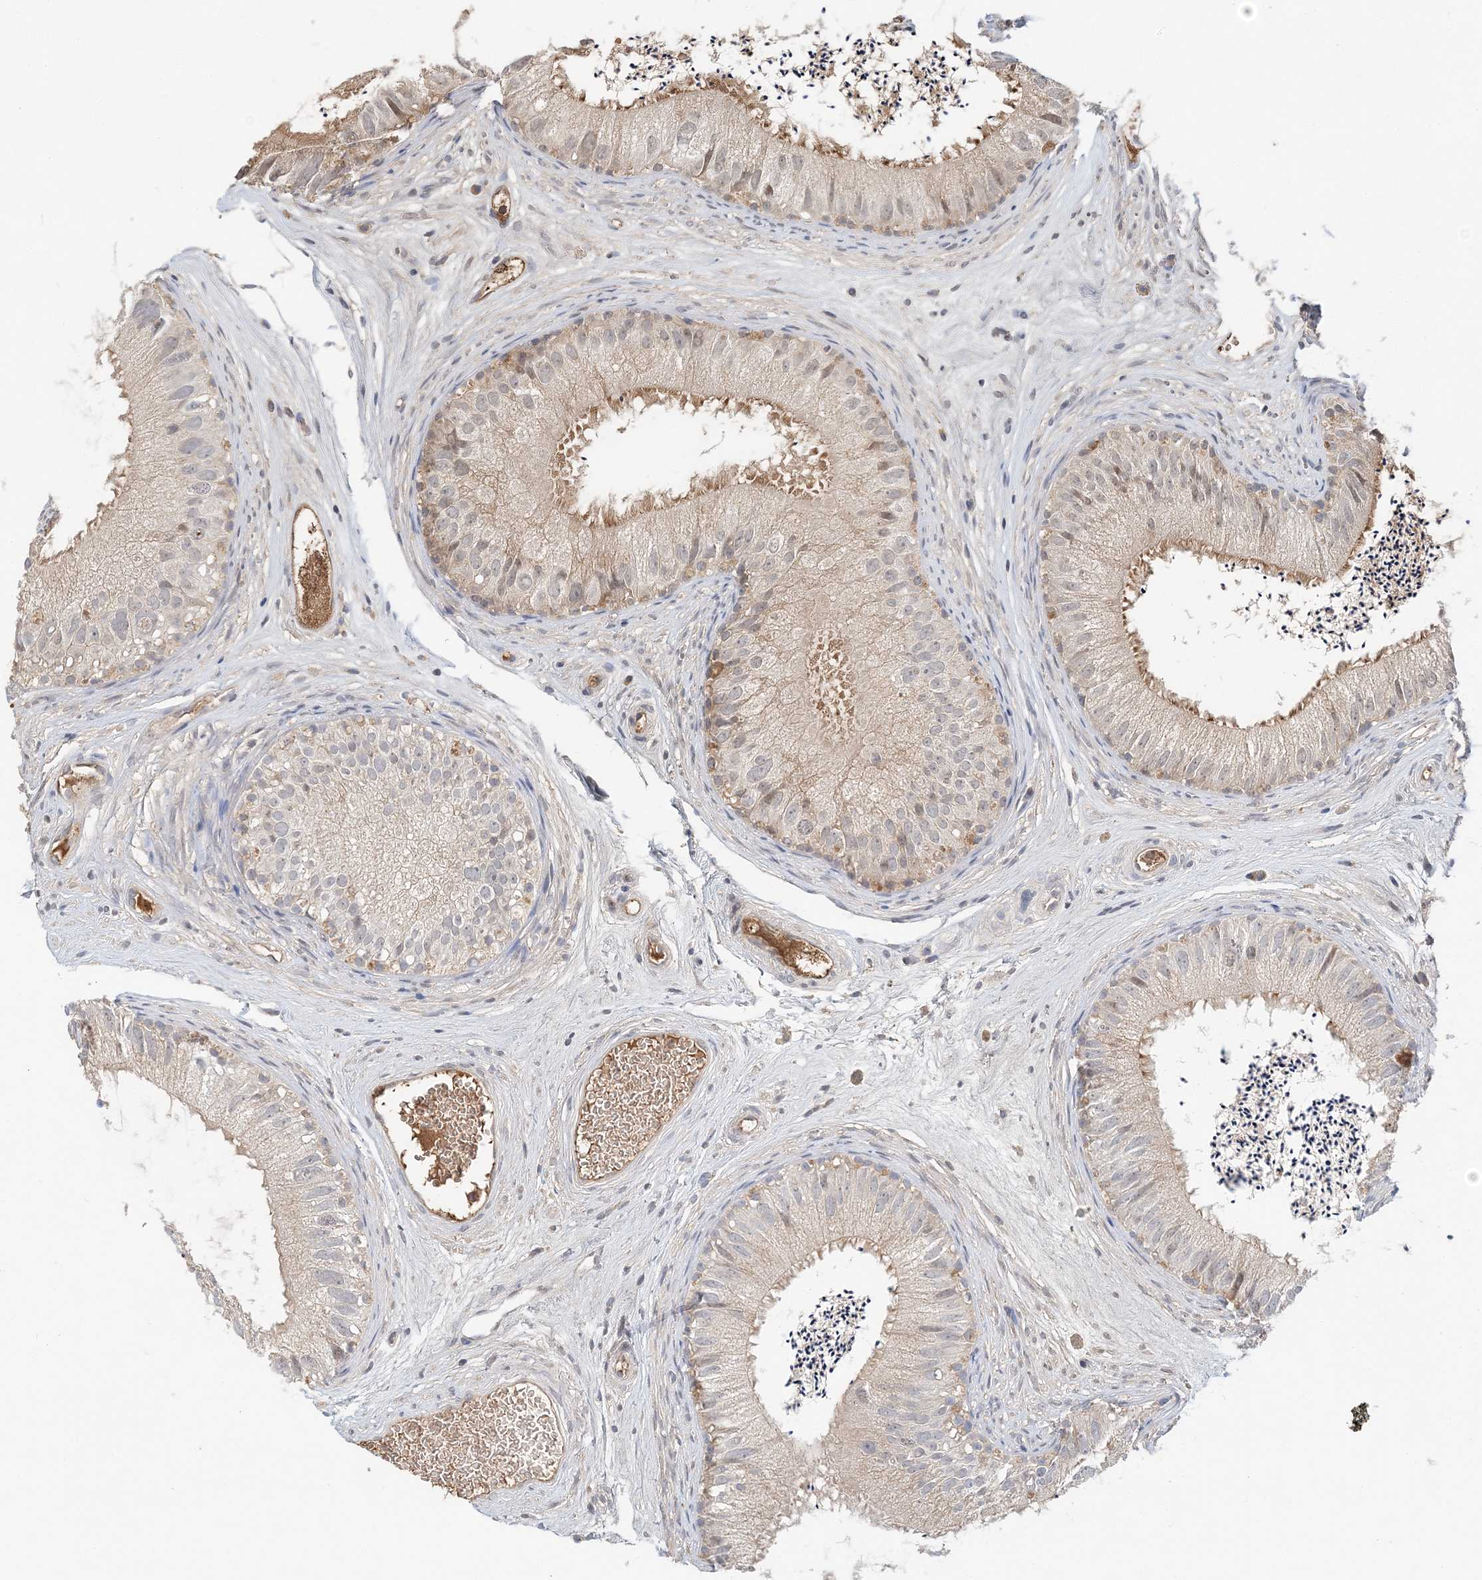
{"staining": {"intensity": "weak", "quantity": "25%-75%", "location": "cytoplasmic/membranous"}, "tissue": "epididymis", "cell_type": "Glandular cells", "image_type": "normal", "snomed": [{"axis": "morphology", "description": "Normal tissue, NOS"}, {"axis": "topography", "description": "Epididymis"}], "caption": "This micrograph reveals immunohistochemistry (IHC) staining of benign human epididymis, with low weak cytoplasmic/membranous expression in about 25%-75% of glandular cells.", "gene": "SYCP3", "patient": {"sex": "male", "age": 77}}